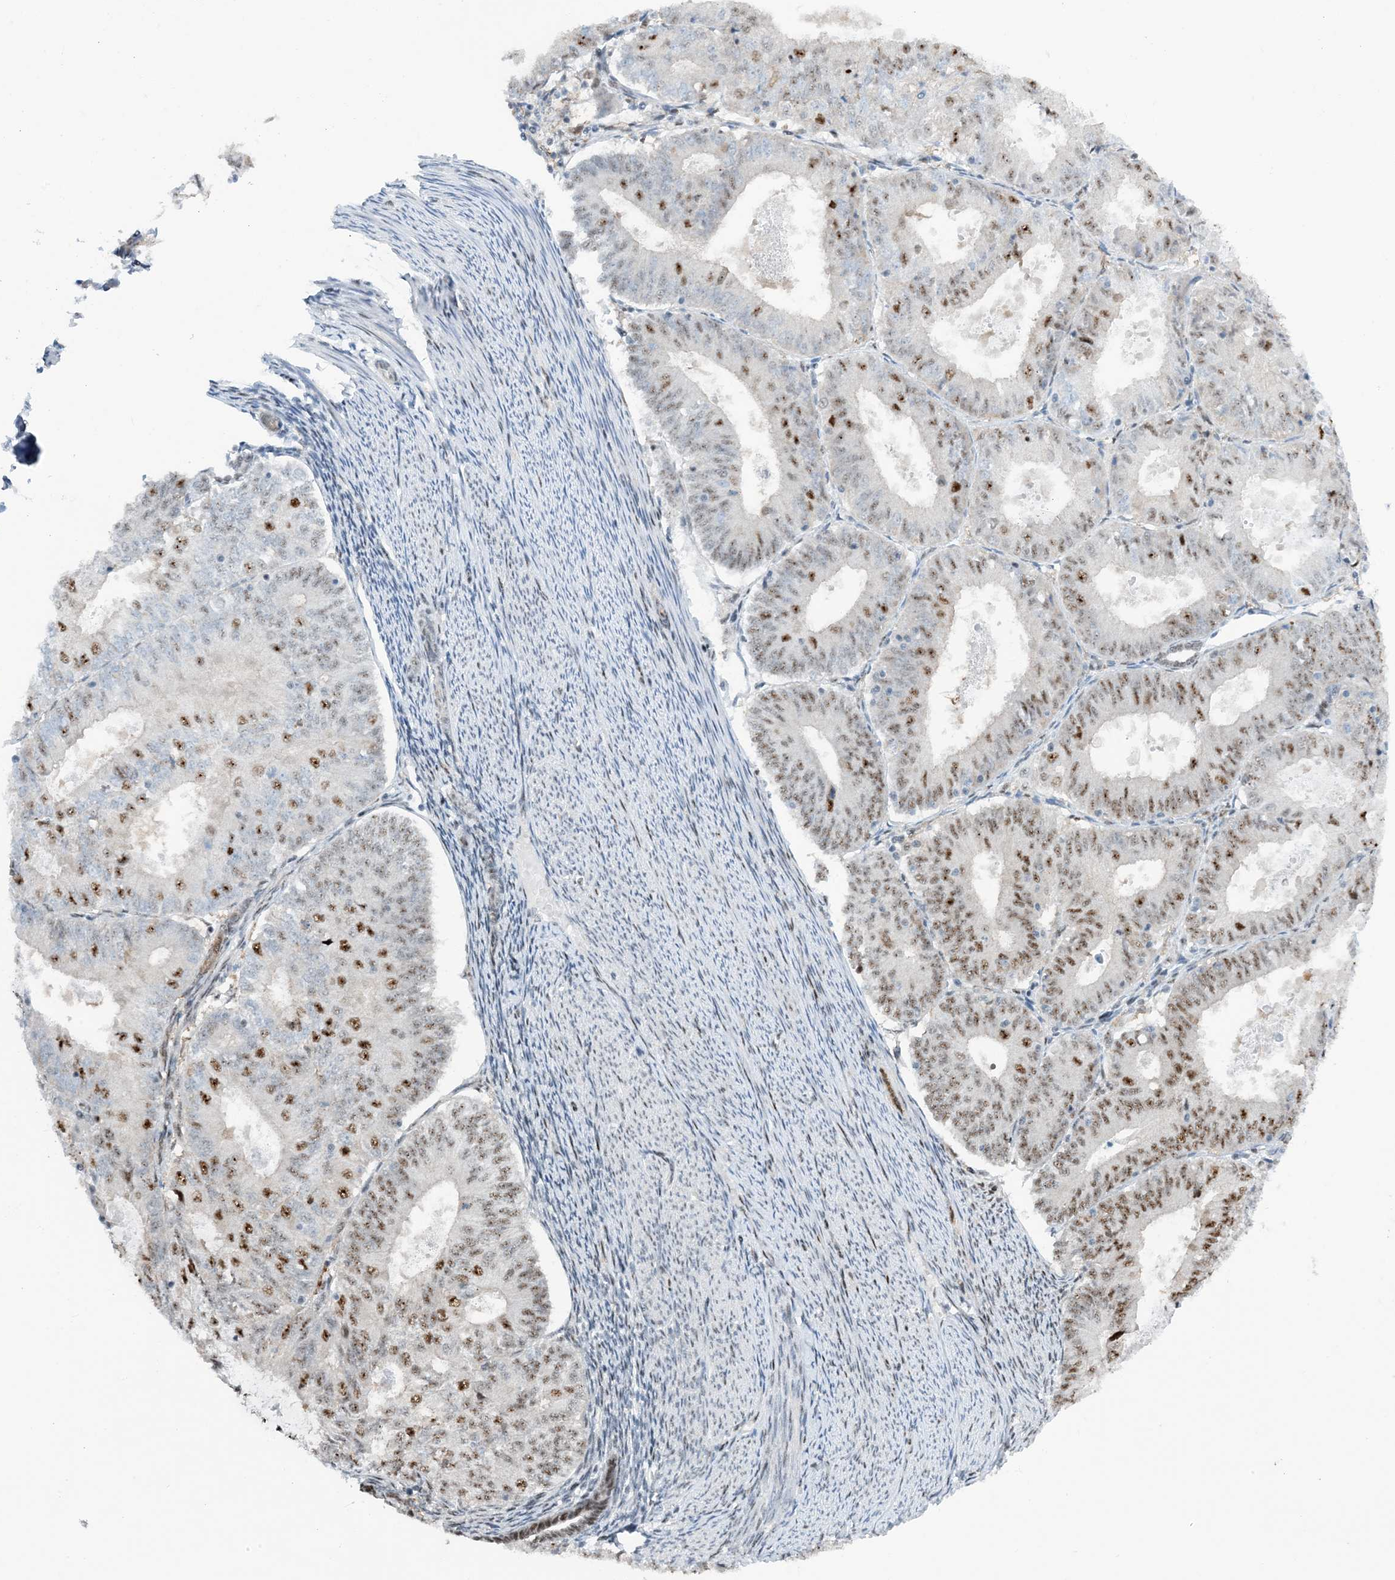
{"staining": {"intensity": "moderate", "quantity": "<25%", "location": "nuclear"}, "tissue": "endometrial cancer", "cell_type": "Tumor cells", "image_type": "cancer", "snomed": [{"axis": "morphology", "description": "Adenocarcinoma, NOS"}, {"axis": "topography", "description": "Endometrium"}], "caption": "DAB immunohistochemical staining of human adenocarcinoma (endometrial) demonstrates moderate nuclear protein positivity in about <25% of tumor cells.", "gene": "HEMK1", "patient": {"sex": "female", "age": 57}}